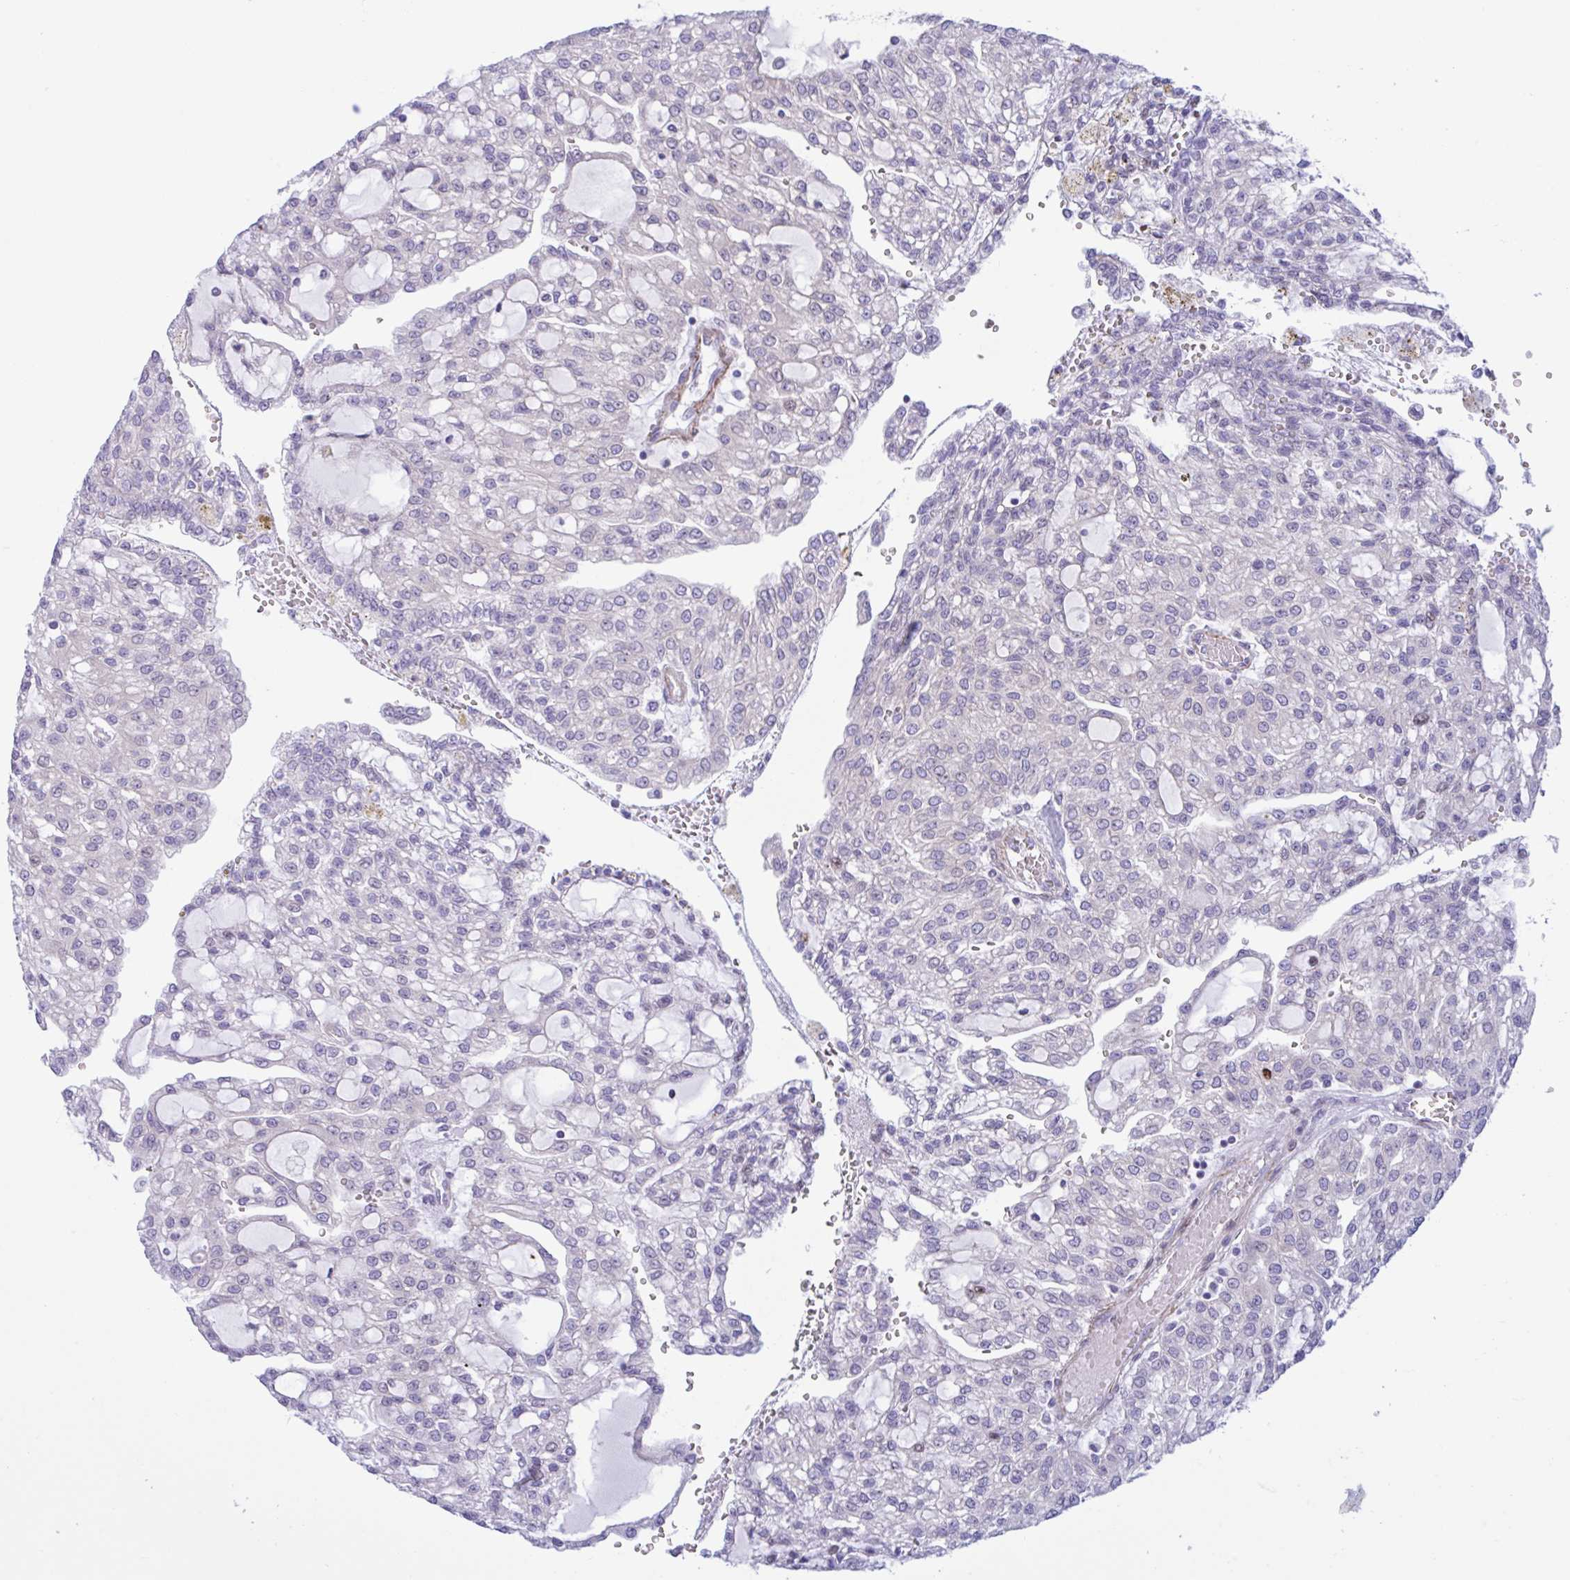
{"staining": {"intensity": "negative", "quantity": "none", "location": "none"}, "tissue": "renal cancer", "cell_type": "Tumor cells", "image_type": "cancer", "snomed": [{"axis": "morphology", "description": "Adenocarcinoma, NOS"}, {"axis": "topography", "description": "Kidney"}], "caption": "There is no significant staining in tumor cells of adenocarcinoma (renal).", "gene": "AHCYL2", "patient": {"sex": "male", "age": 63}}